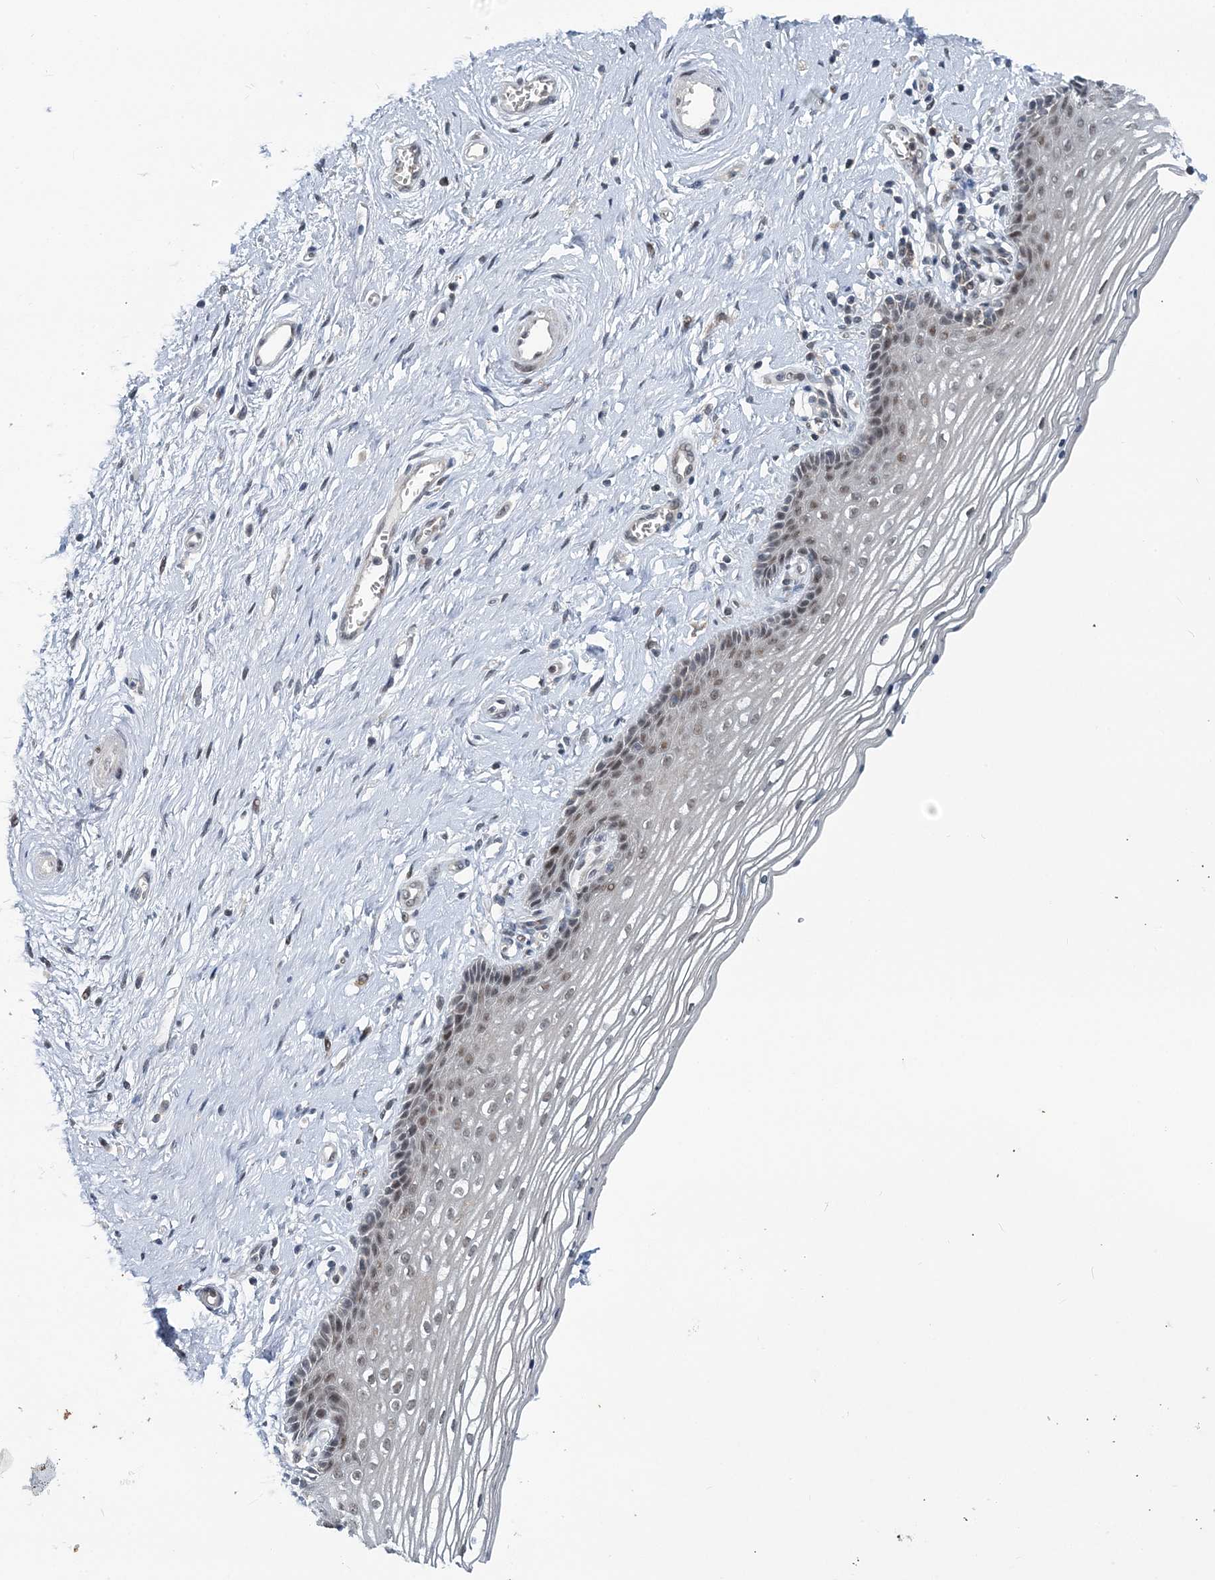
{"staining": {"intensity": "moderate", "quantity": "<25%", "location": "nuclear"}, "tissue": "vagina", "cell_type": "Squamous epithelial cells", "image_type": "normal", "snomed": [{"axis": "morphology", "description": "Normal tissue, NOS"}, {"axis": "topography", "description": "Vagina"}], "caption": "Immunohistochemical staining of normal vagina demonstrates low levels of moderate nuclear positivity in approximately <25% of squamous epithelial cells.", "gene": "HYCC2", "patient": {"sex": "female", "age": 46}}